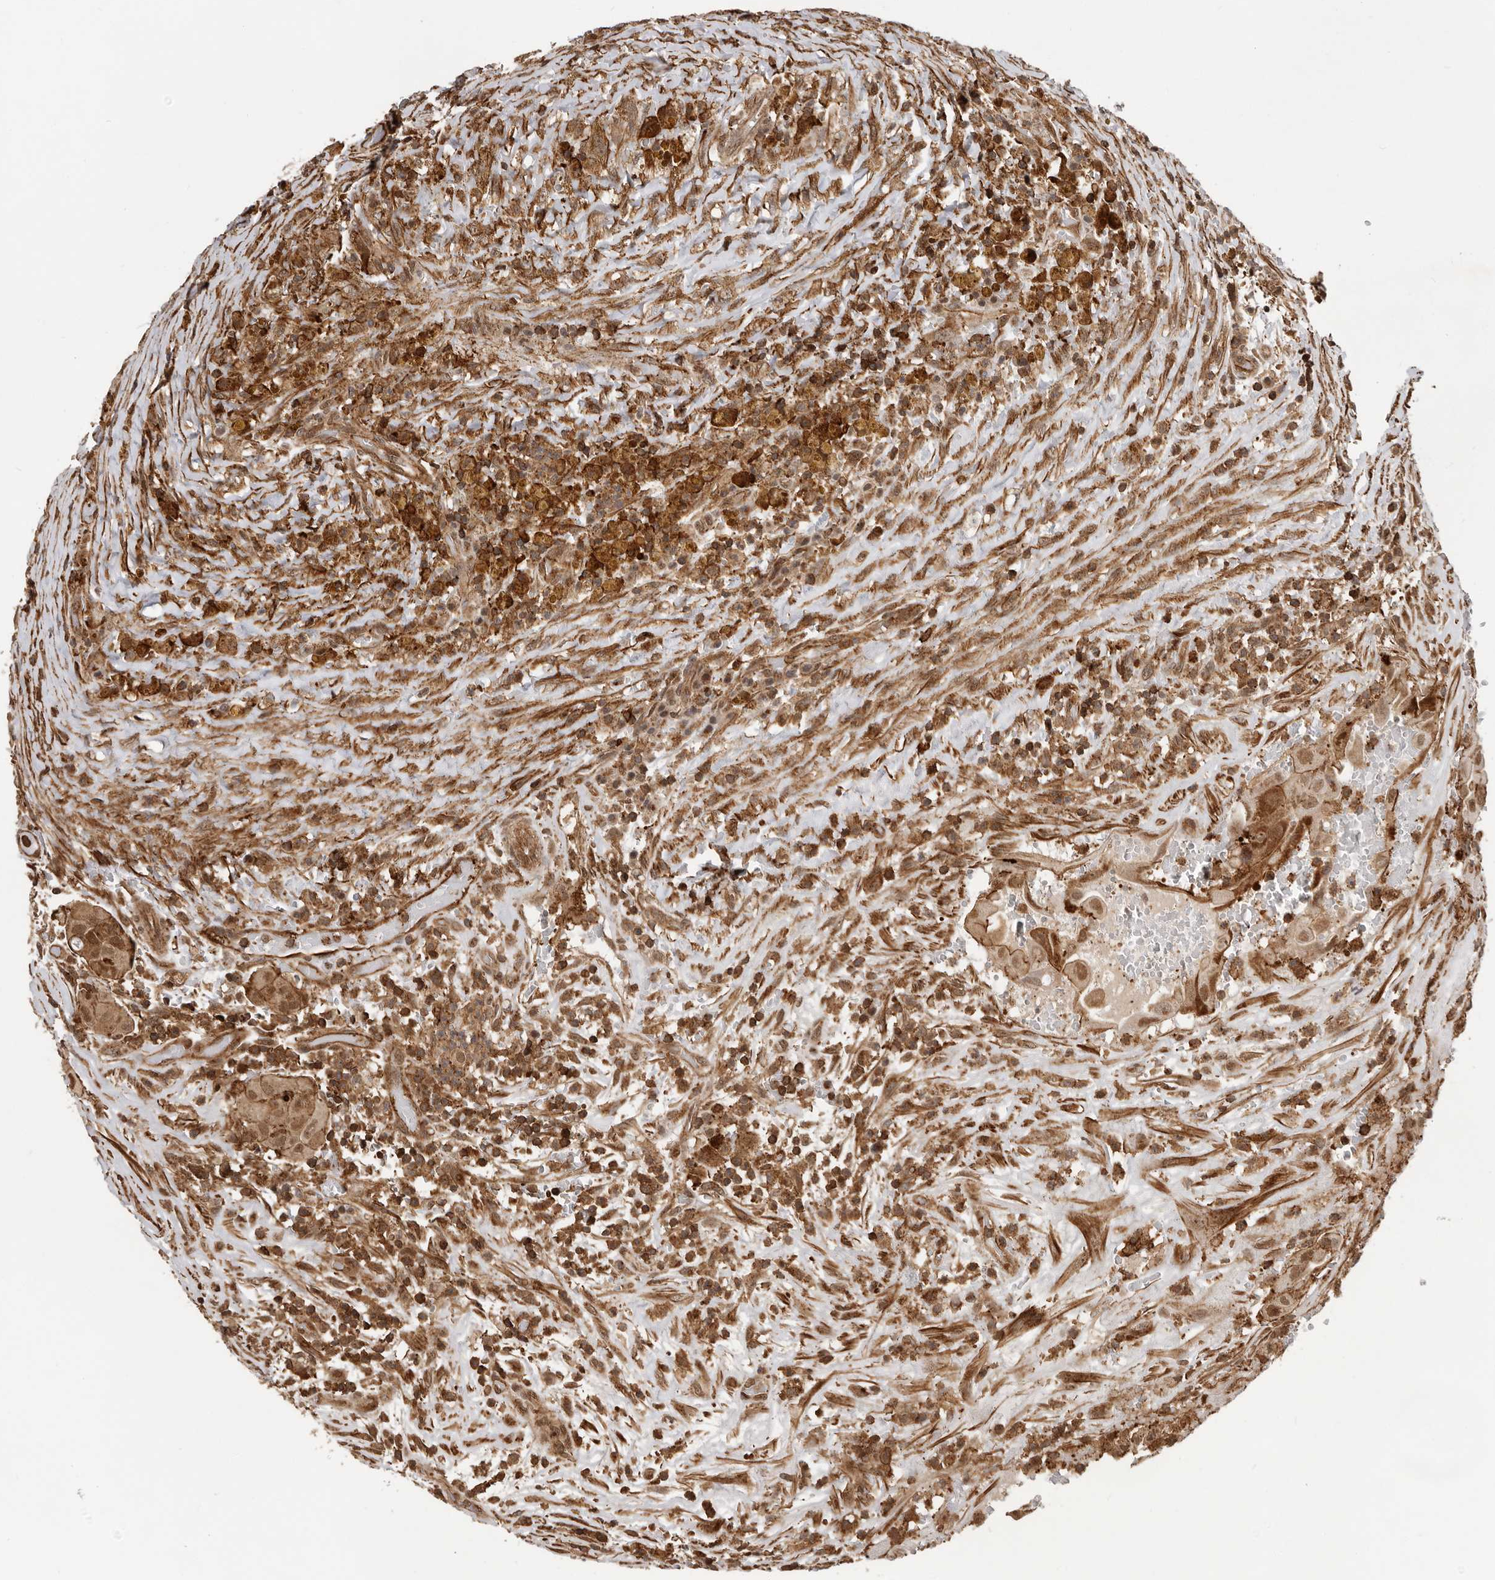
{"staining": {"intensity": "moderate", "quantity": ">75%", "location": "cytoplasmic/membranous,nuclear"}, "tissue": "thyroid cancer", "cell_type": "Tumor cells", "image_type": "cancer", "snomed": [{"axis": "morphology", "description": "Papillary adenocarcinoma, NOS"}, {"axis": "topography", "description": "Thyroid gland"}], "caption": "Protein staining of thyroid cancer (papillary adenocarcinoma) tissue shows moderate cytoplasmic/membranous and nuclear staining in approximately >75% of tumor cells.", "gene": "RNF157", "patient": {"sex": "male", "age": 77}}